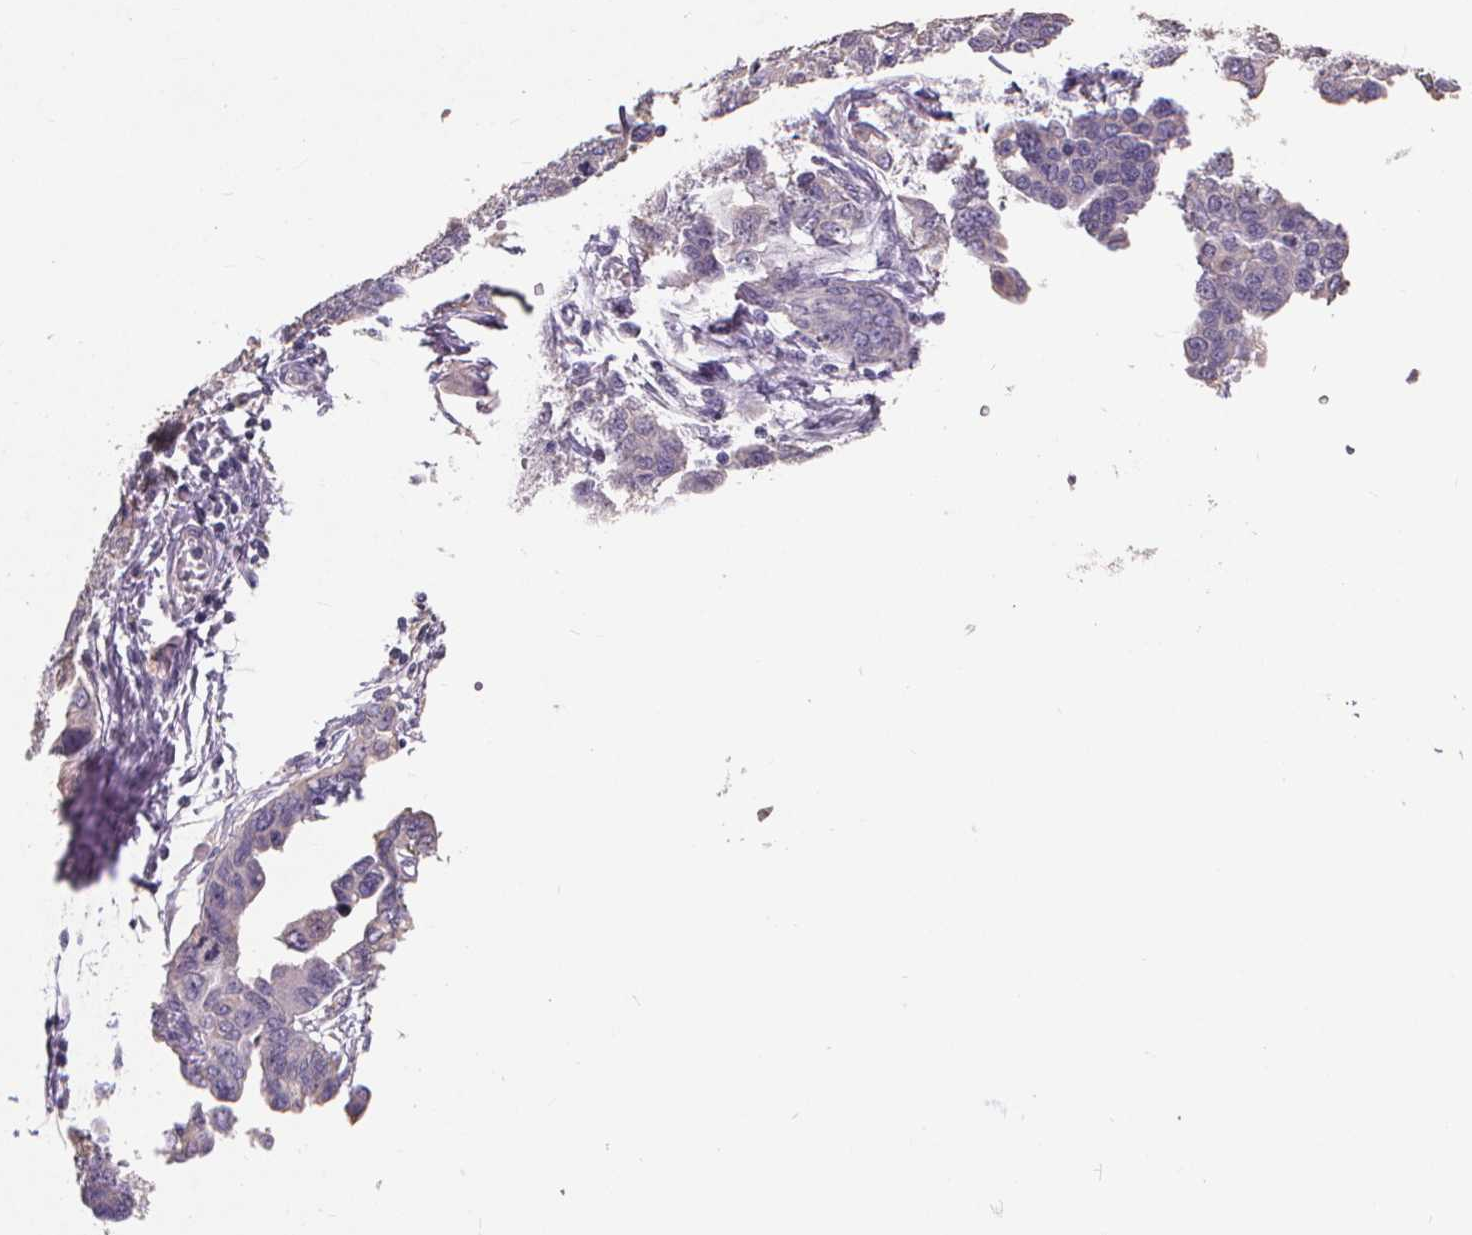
{"staining": {"intensity": "negative", "quantity": "none", "location": "none"}, "tissue": "ovarian cancer", "cell_type": "Tumor cells", "image_type": "cancer", "snomed": [{"axis": "morphology", "description": "Cystadenocarcinoma, serous, NOS"}, {"axis": "topography", "description": "Ovary"}], "caption": "The micrograph exhibits no staining of tumor cells in ovarian cancer (serous cystadenocarcinoma).", "gene": "ATP6V1D", "patient": {"sex": "female", "age": 59}}